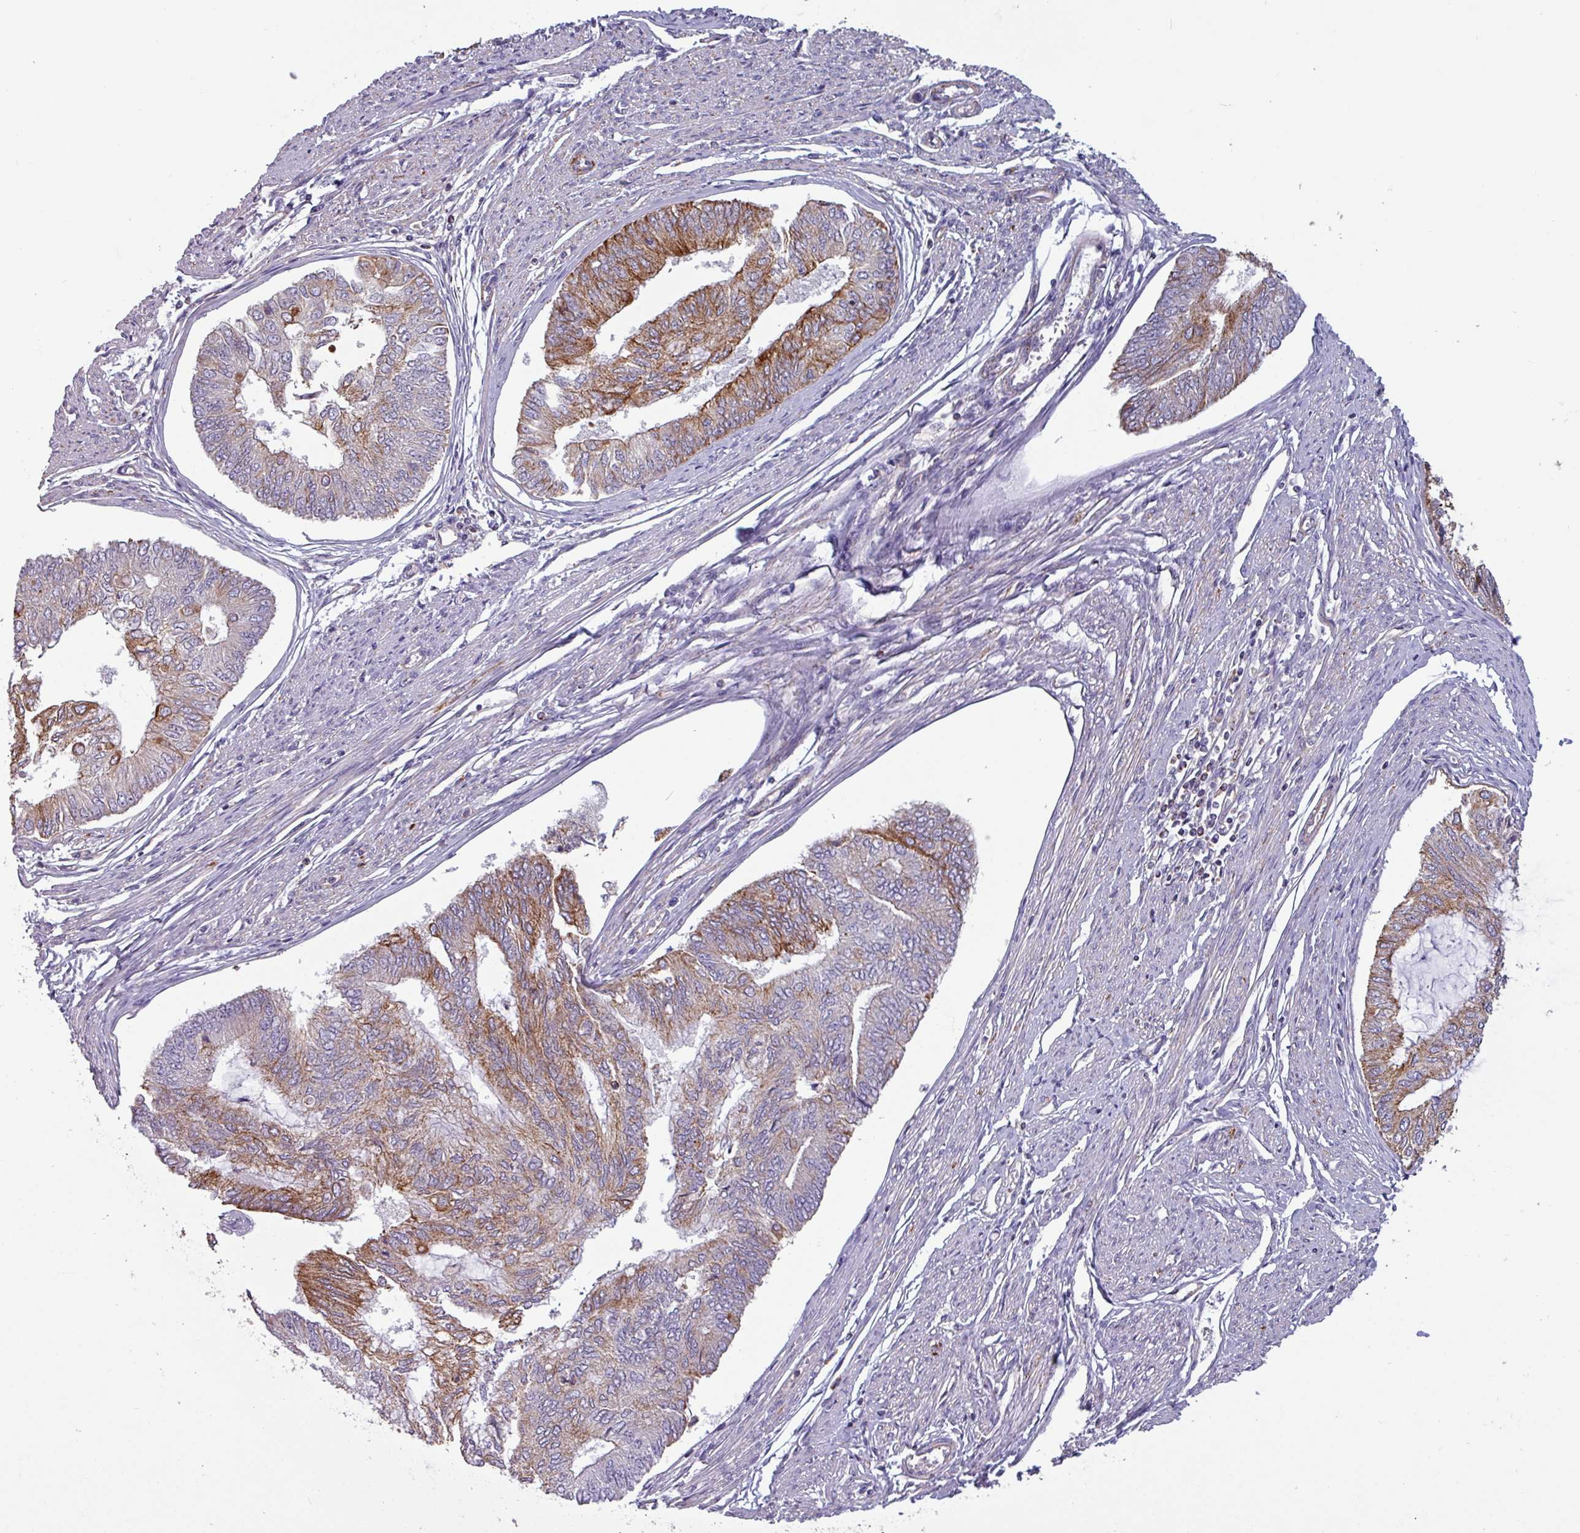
{"staining": {"intensity": "moderate", "quantity": "25%-75%", "location": "cytoplasmic/membranous"}, "tissue": "endometrial cancer", "cell_type": "Tumor cells", "image_type": "cancer", "snomed": [{"axis": "morphology", "description": "Adenocarcinoma, NOS"}, {"axis": "topography", "description": "Endometrium"}], "caption": "This micrograph exhibits immunohistochemistry (IHC) staining of endometrial adenocarcinoma, with medium moderate cytoplasmic/membranous expression in about 25%-75% of tumor cells.", "gene": "CAMK1", "patient": {"sex": "female", "age": 68}}